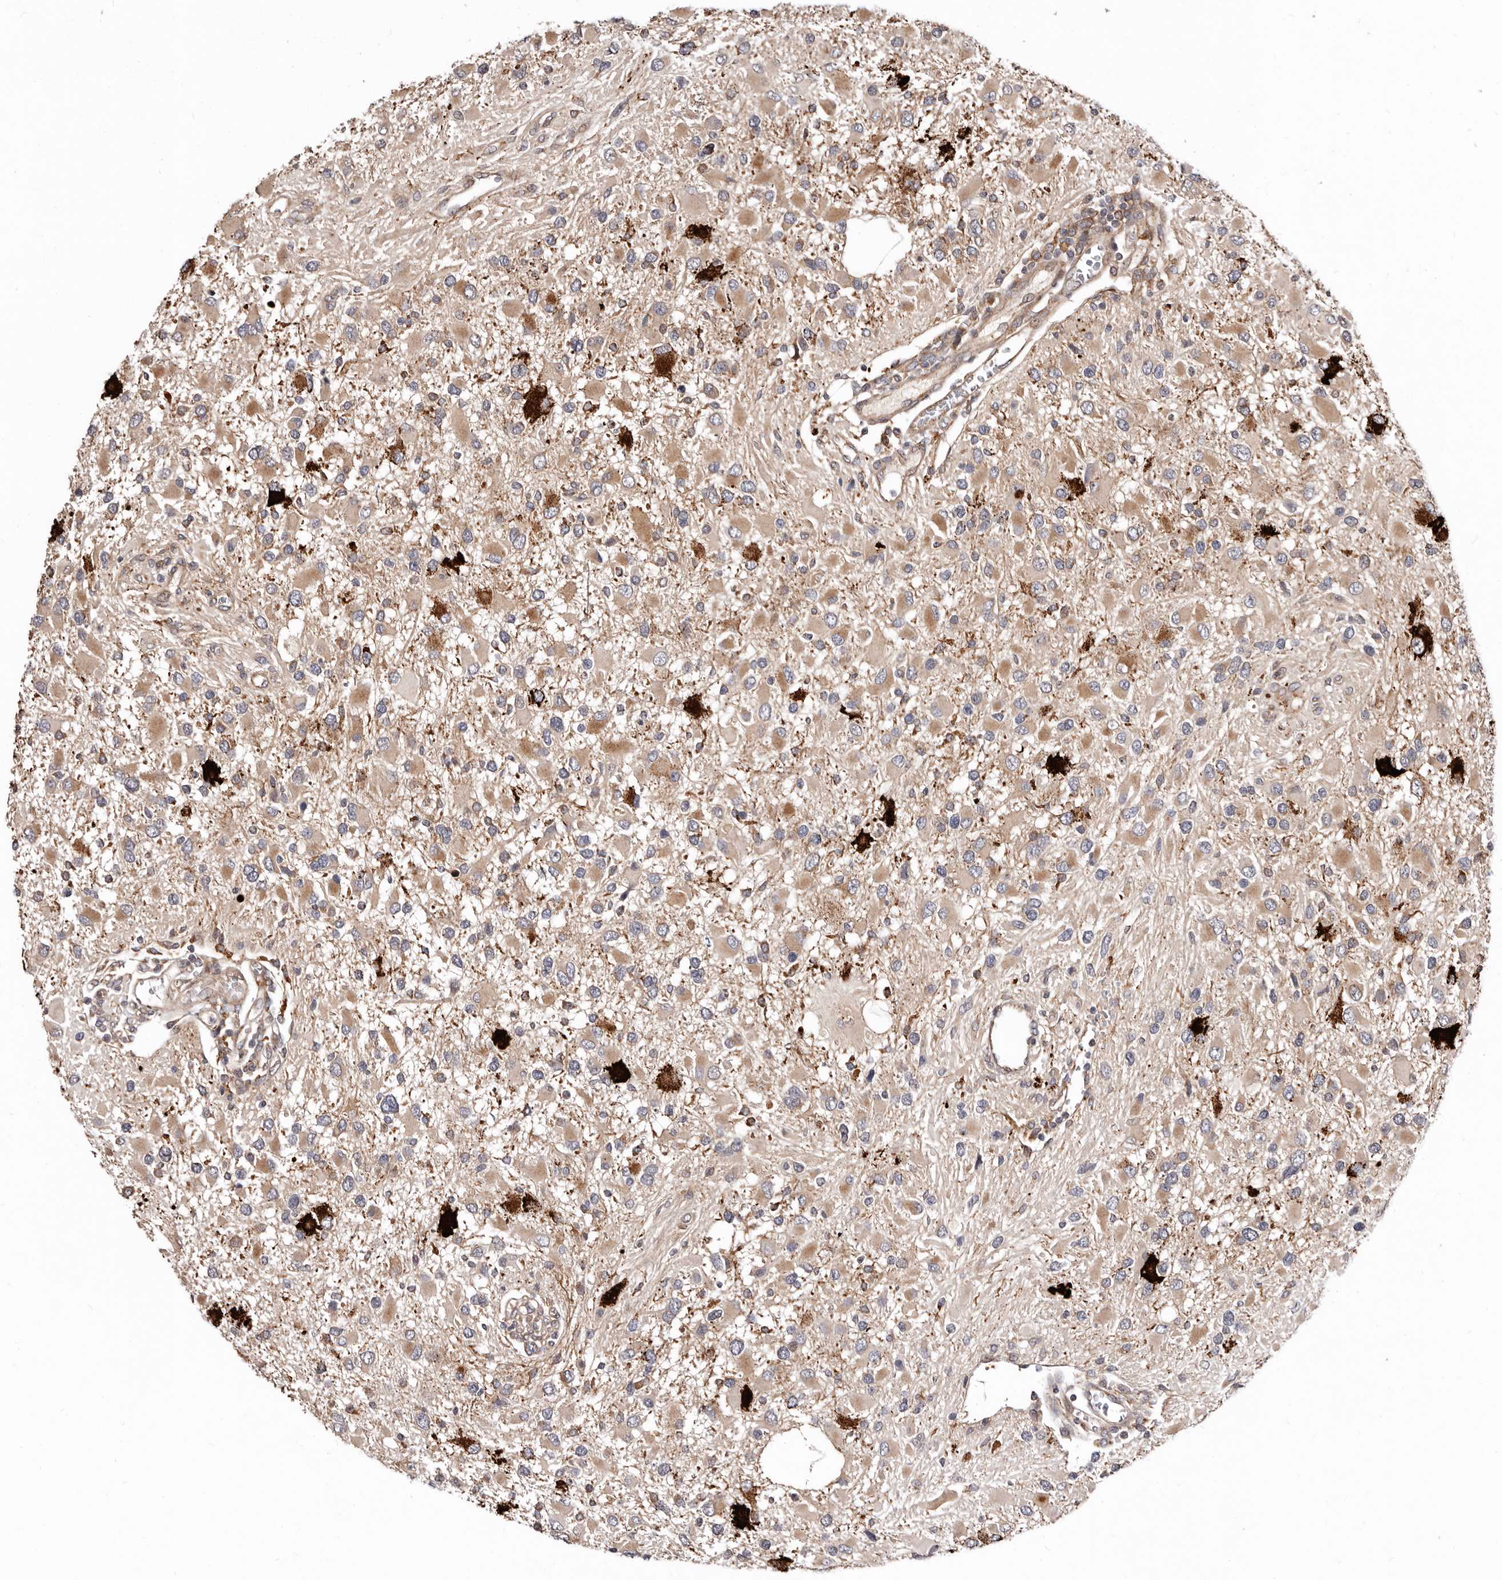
{"staining": {"intensity": "moderate", "quantity": "25%-75%", "location": "cytoplasmic/membranous"}, "tissue": "glioma", "cell_type": "Tumor cells", "image_type": "cancer", "snomed": [{"axis": "morphology", "description": "Glioma, malignant, High grade"}, {"axis": "topography", "description": "Brain"}], "caption": "Protein staining reveals moderate cytoplasmic/membranous staining in approximately 25%-75% of tumor cells in glioma.", "gene": "WEE2", "patient": {"sex": "male", "age": 53}}